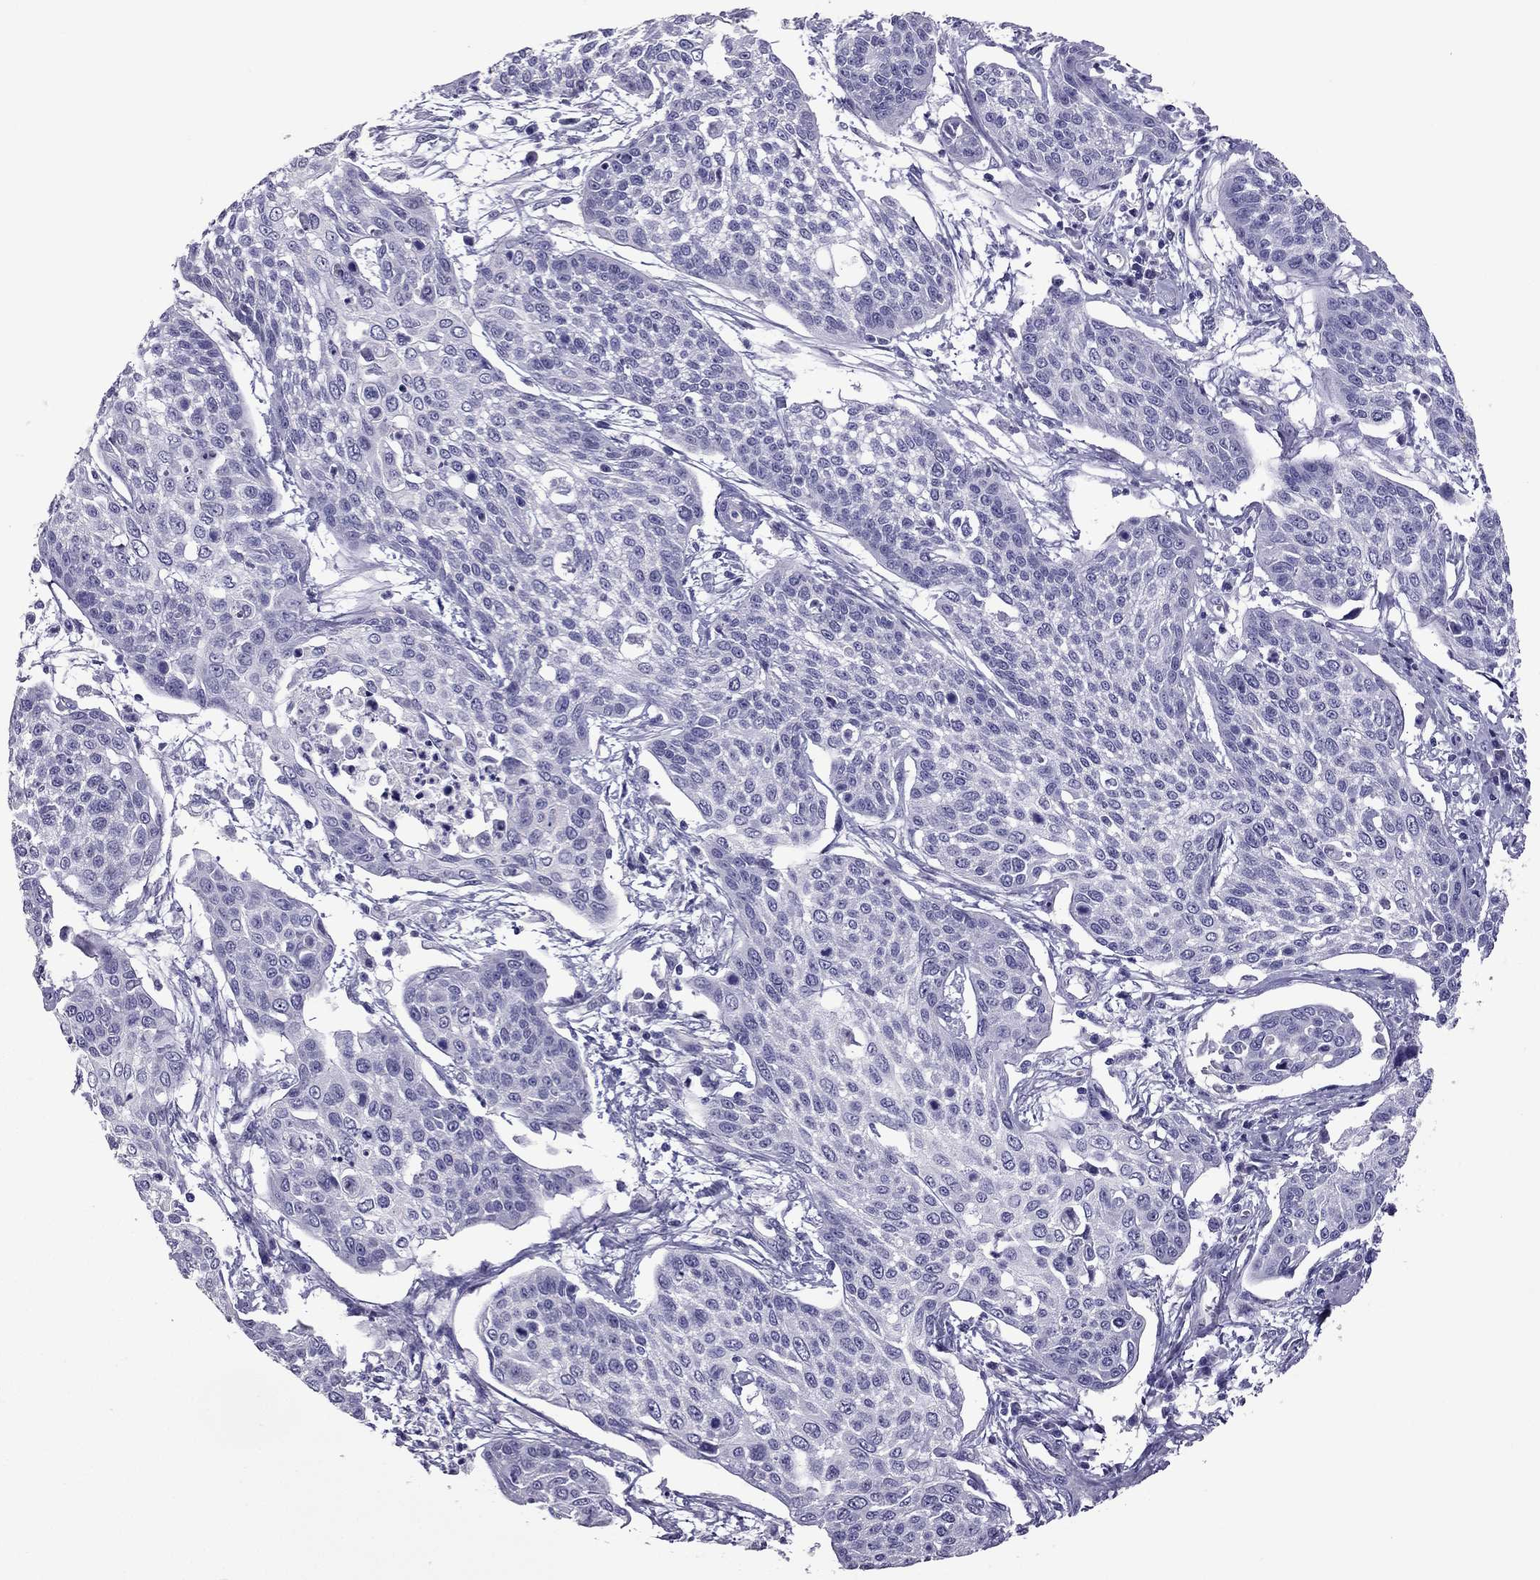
{"staining": {"intensity": "negative", "quantity": "none", "location": "none"}, "tissue": "cervical cancer", "cell_type": "Tumor cells", "image_type": "cancer", "snomed": [{"axis": "morphology", "description": "Squamous cell carcinoma, NOS"}, {"axis": "topography", "description": "Cervix"}], "caption": "This is a histopathology image of IHC staining of cervical squamous cell carcinoma, which shows no staining in tumor cells.", "gene": "PDE6A", "patient": {"sex": "female", "age": 34}}